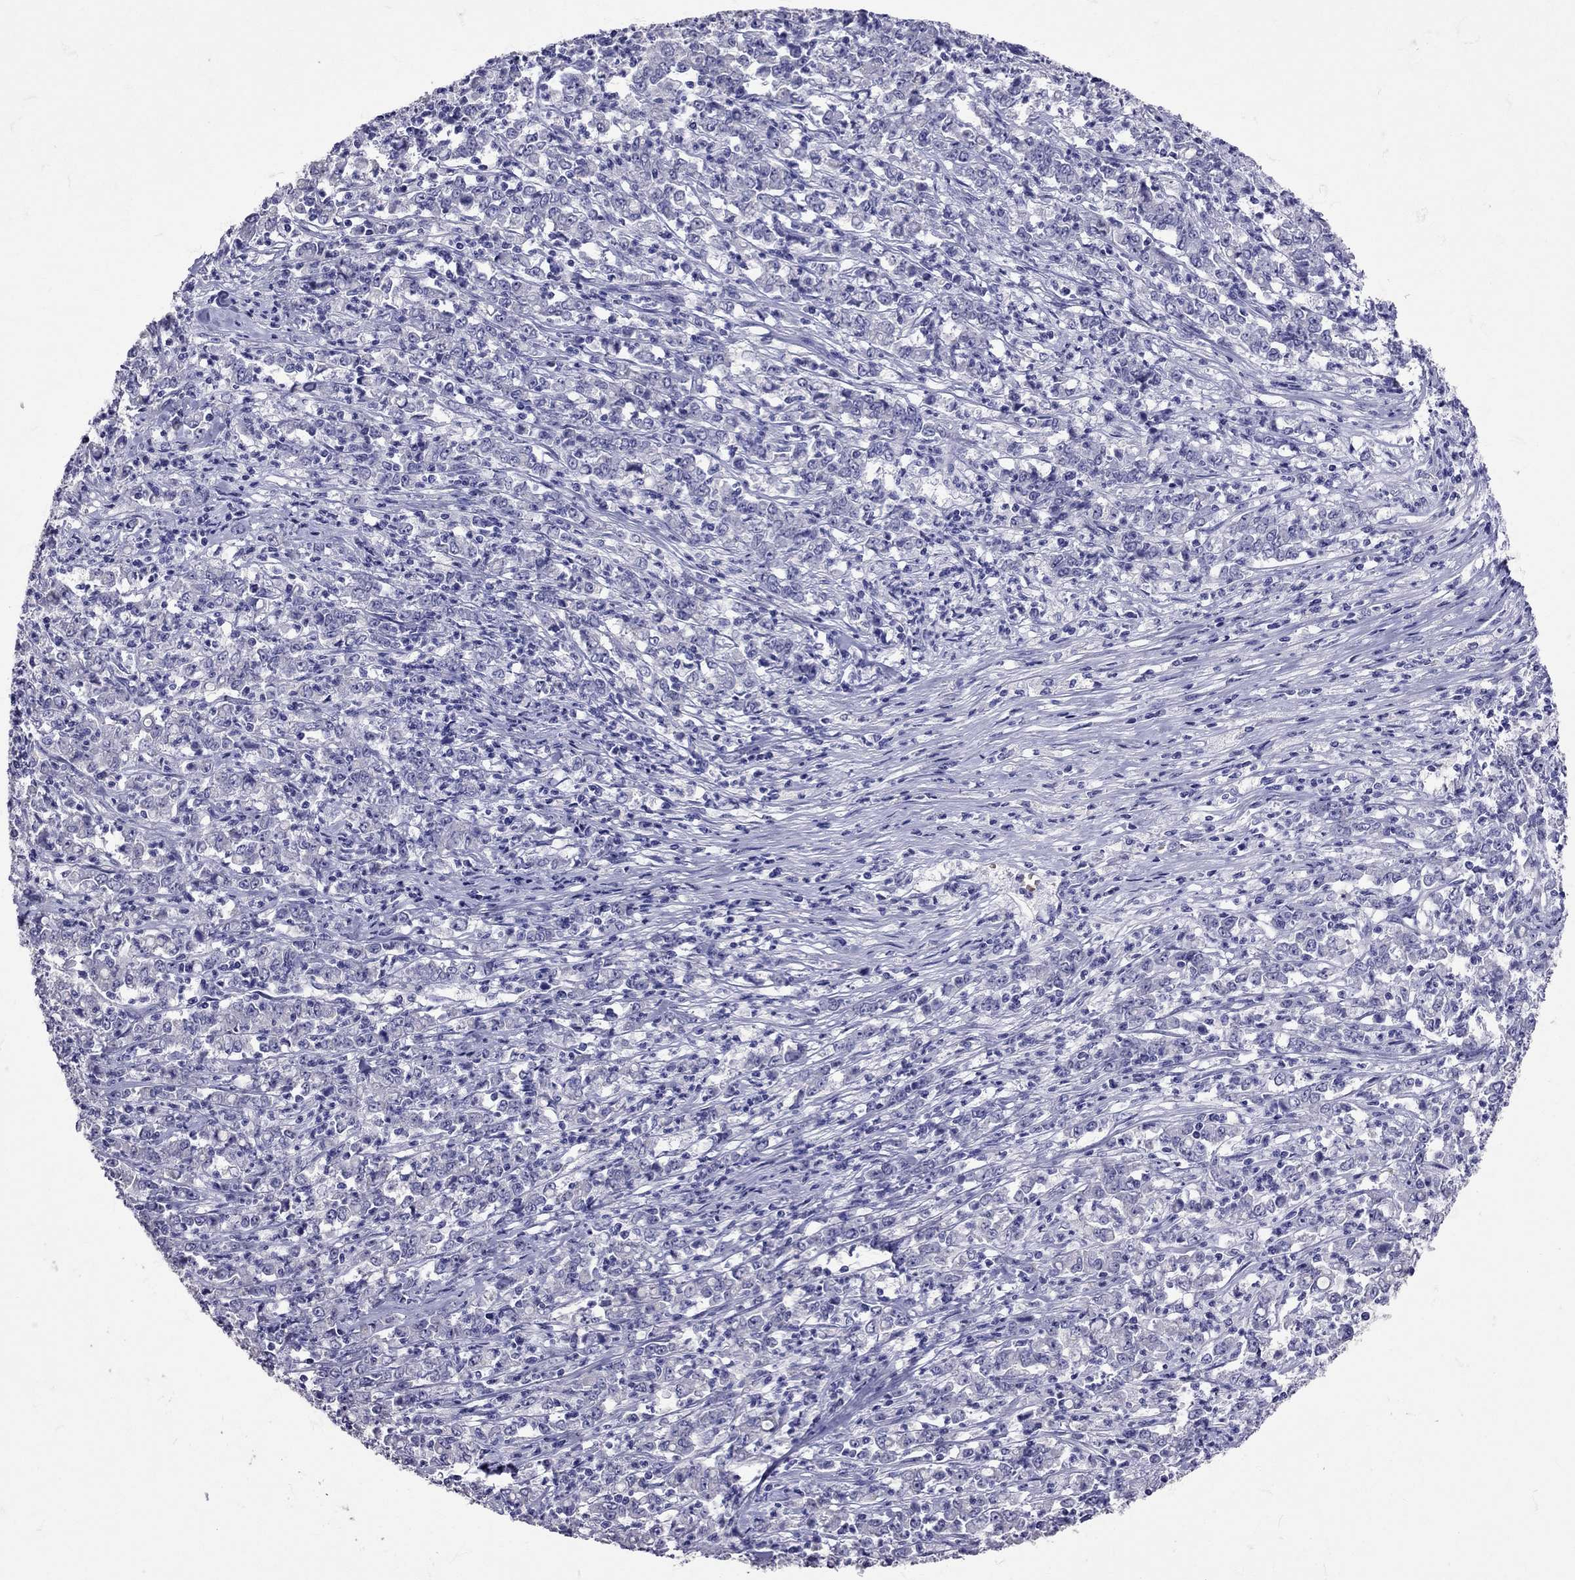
{"staining": {"intensity": "negative", "quantity": "none", "location": "none"}, "tissue": "stomach cancer", "cell_type": "Tumor cells", "image_type": "cancer", "snomed": [{"axis": "morphology", "description": "Adenocarcinoma, NOS"}, {"axis": "topography", "description": "Stomach, lower"}], "caption": "Immunohistochemical staining of stomach cancer (adenocarcinoma) shows no significant positivity in tumor cells.", "gene": "TBR1", "patient": {"sex": "female", "age": 71}}